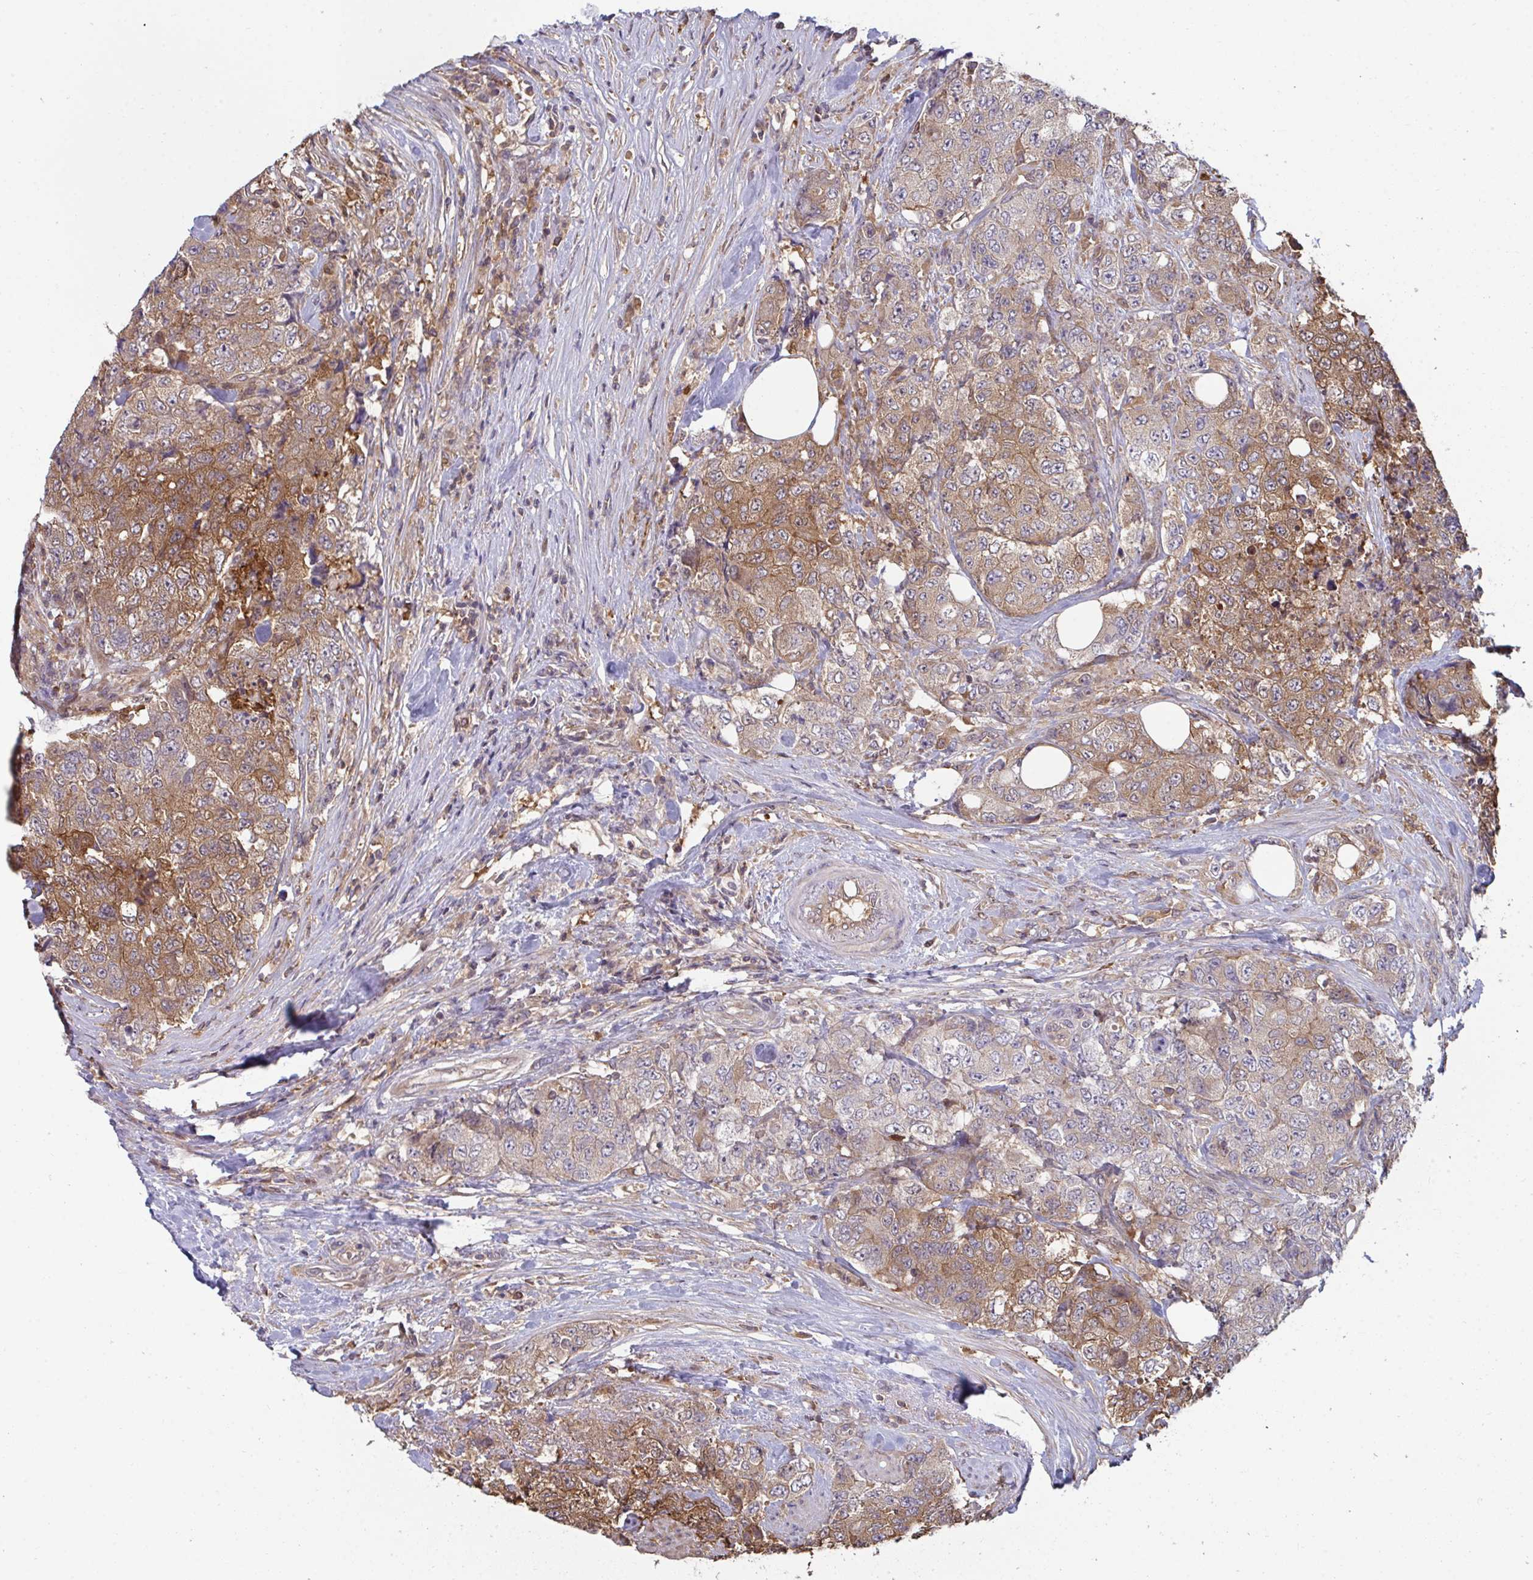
{"staining": {"intensity": "moderate", "quantity": ">75%", "location": "cytoplasmic/membranous"}, "tissue": "urothelial cancer", "cell_type": "Tumor cells", "image_type": "cancer", "snomed": [{"axis": "morphology", "description": "Urothelial carcinoma, High grade"}, {"axis": "topography", "description": "Urinary bladder"}], "caption": "This is a micrograph of IHC staining of urothelial cancer, which shows moderate positivity in the cytoplasmic/membranous of tumor cells.", "gene": "TTC9C", "patient": {"sex": "female", "age": 78}}